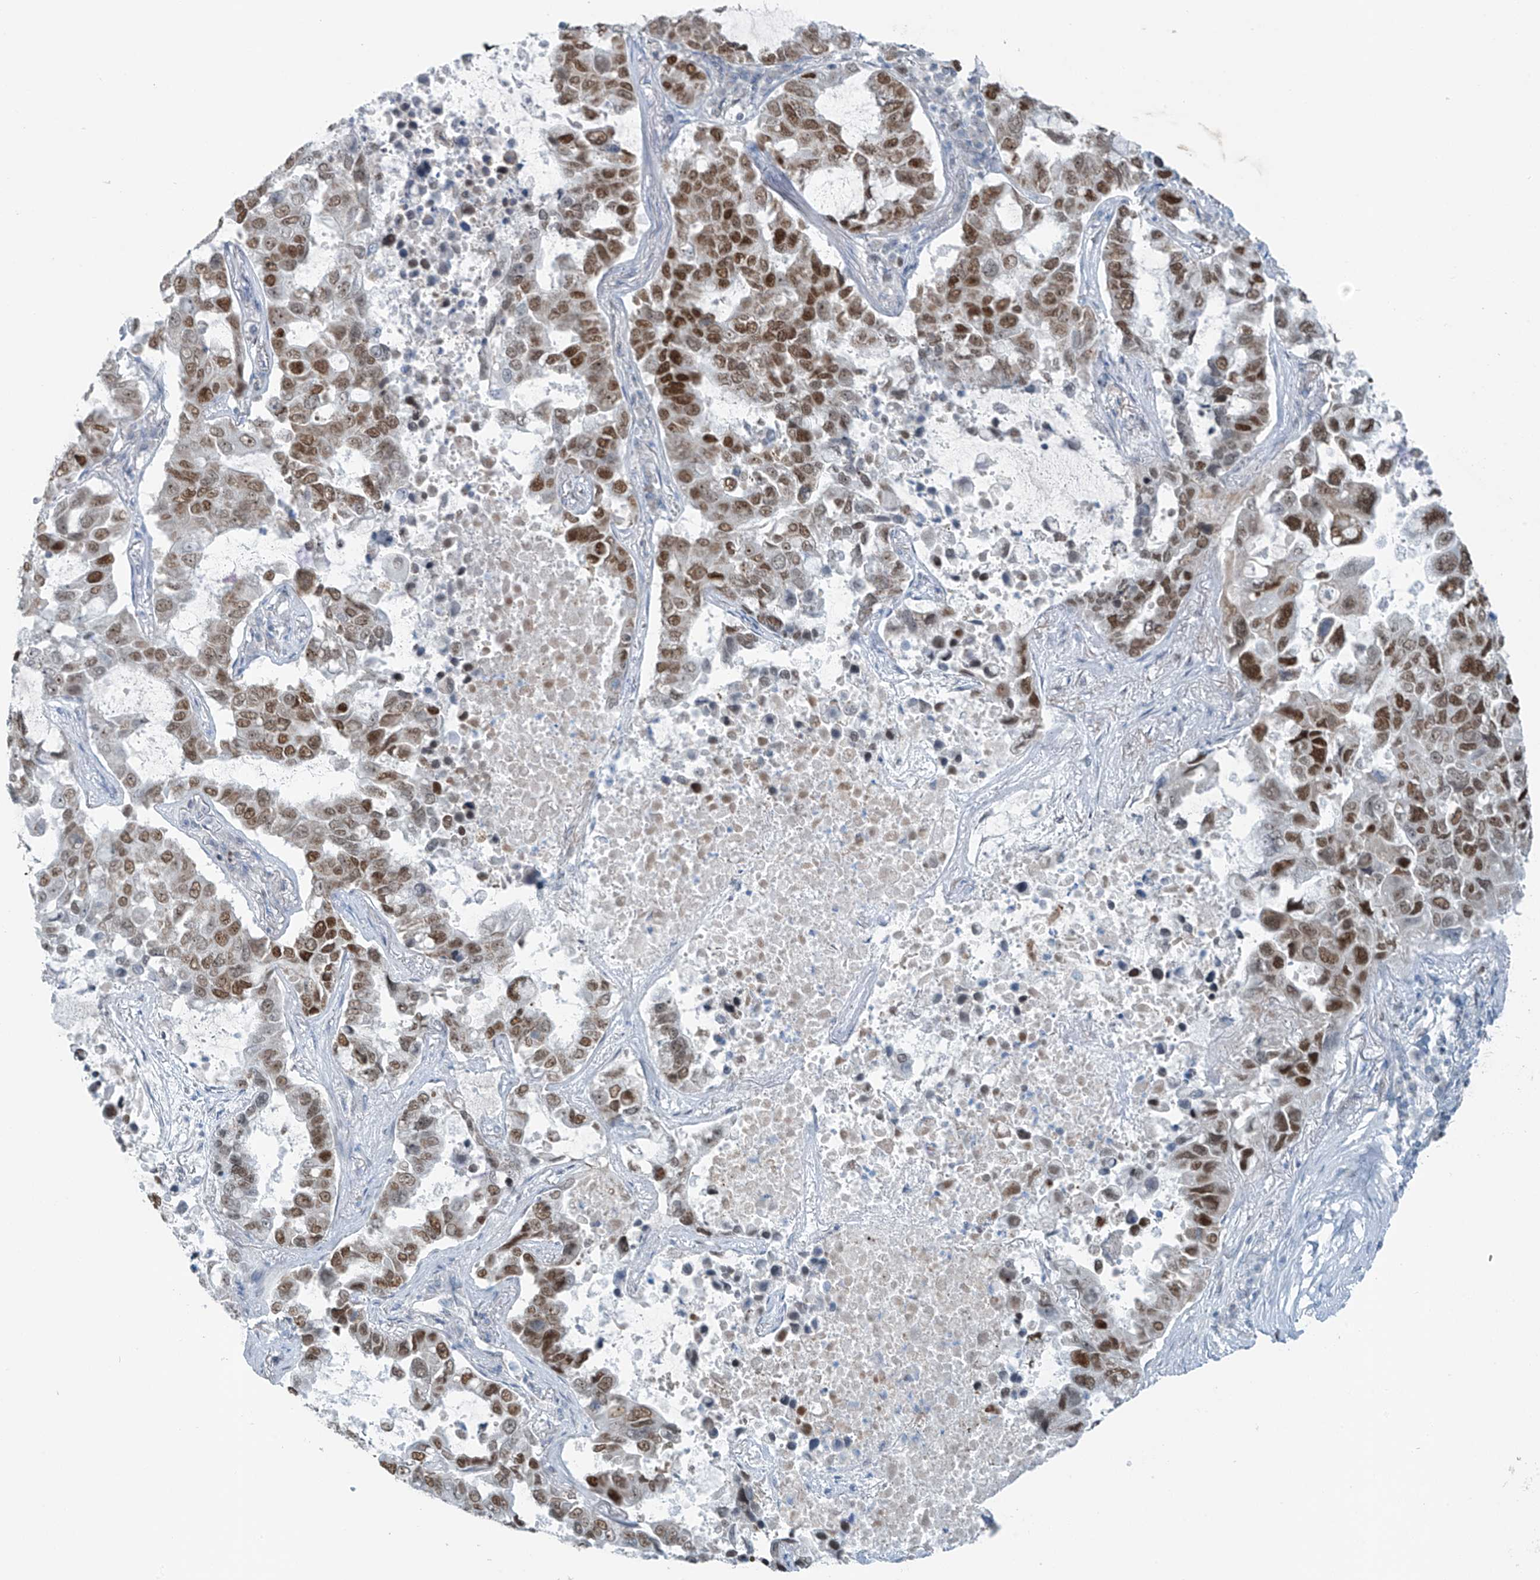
{"staining": {"intensity": "moderate", "quantity": ">75%", "location": "nuclear"}, "tissue": "lung cancer", "cell_type": "Tumor cells", "image_type": "cancer", "snomed": [{"axis": "morphology", "description": "Adenocarcinoma, NOS"}, {"axis": "topography", "description": "Lung"}], "caption": "Immunohistochemical staining of lung cancer (adenocarcinoma) reveals medium levels of moderate nuclear protein staining in approximately >75% of tumor cells.", "gene": "WRNIP1", "patient": {"sex": "male", "age": 64}}